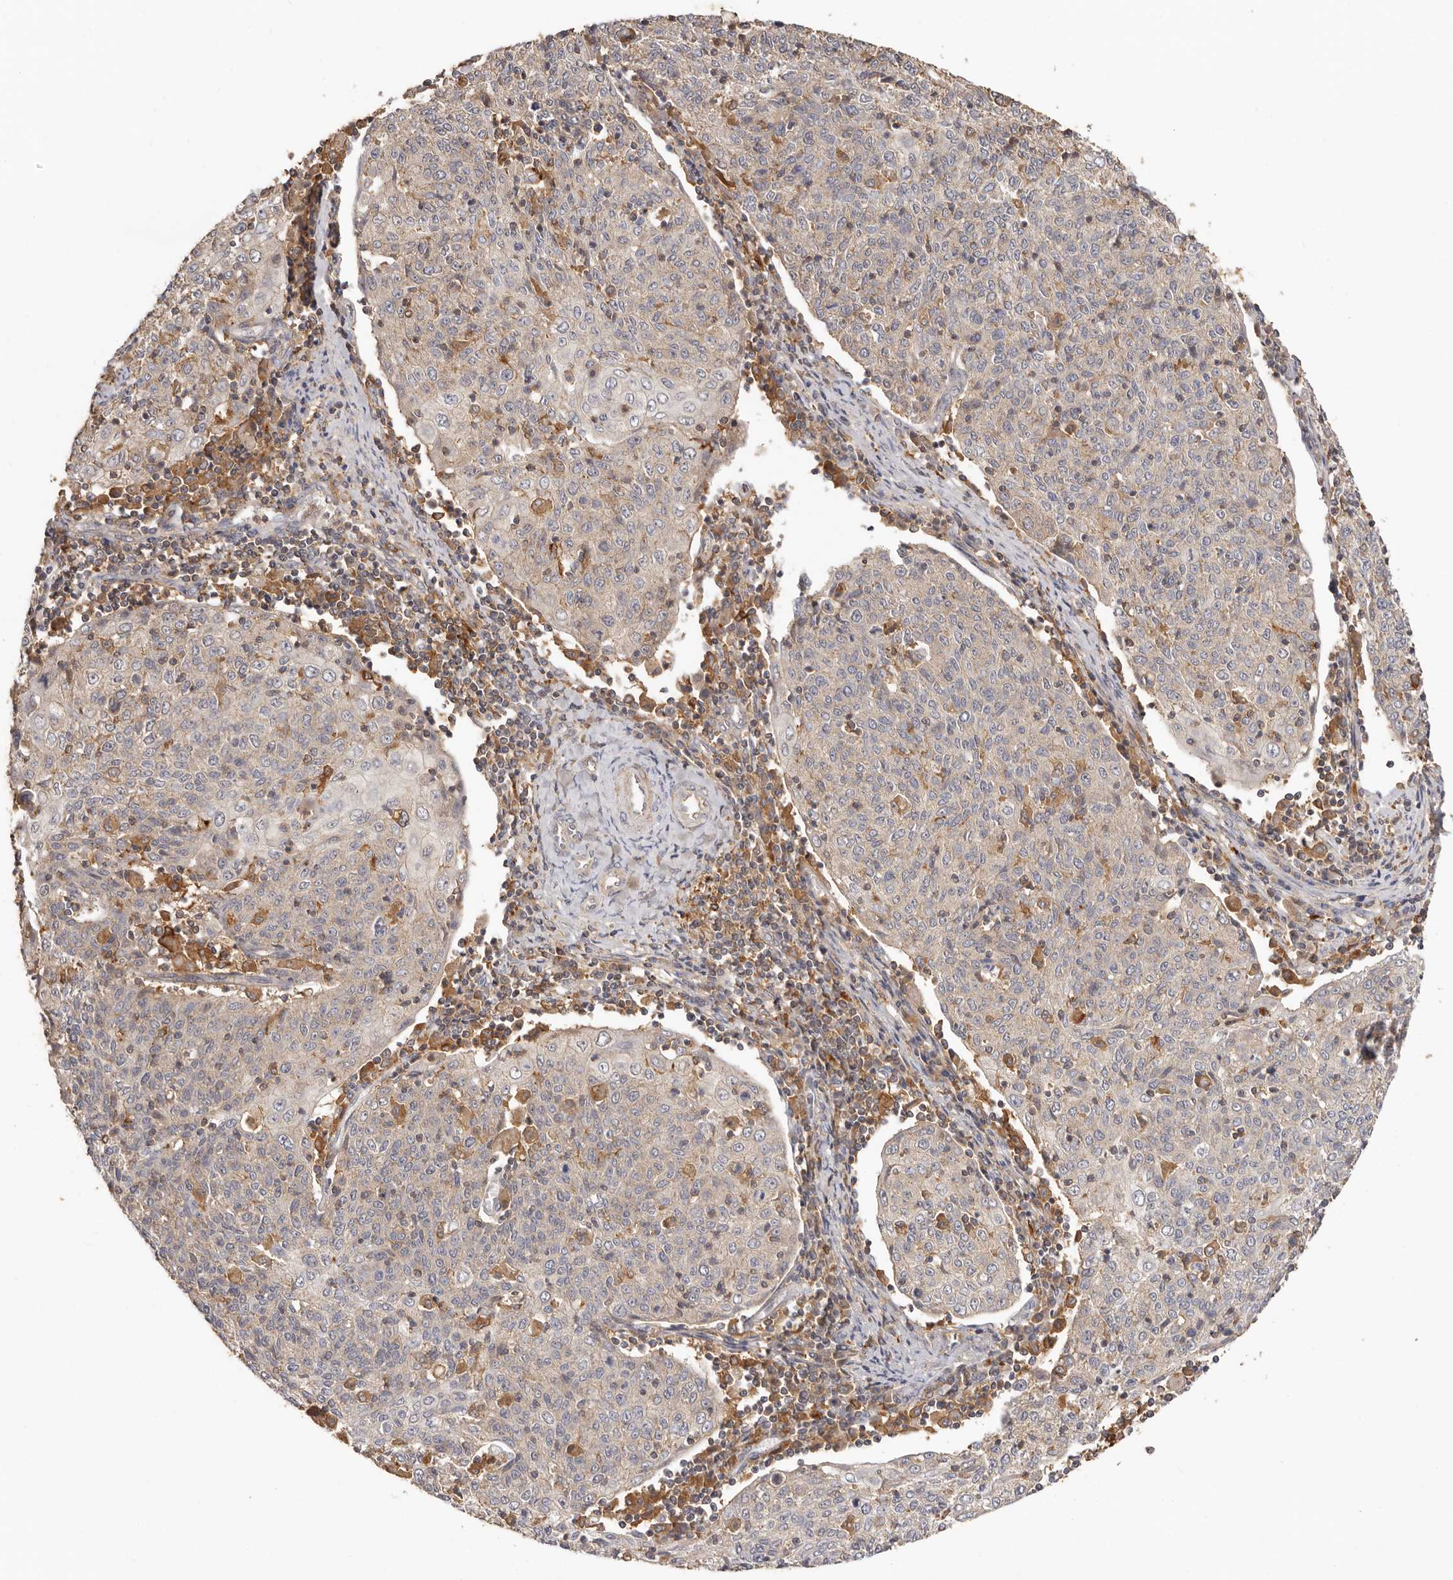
{"staining": {"intensity": "negative", "quantity": "none", "location": "none"}, "tissue": "cervical cancer", "cell_type": "Tumor cells", "image_type": "cancer", "snomed": [{"axis": "morphology", "description": "Squamous cell carcinoma, NOS"}, {"axis": "topography", "description": "Cervix"}], "caption": "DAB immunohistochemical staining of squamous cell carcinoma (cervical) displays no significant positivity in tumor cells.", "gene": "RWDD1", "patient": {"sex": "female", "age": 48}}